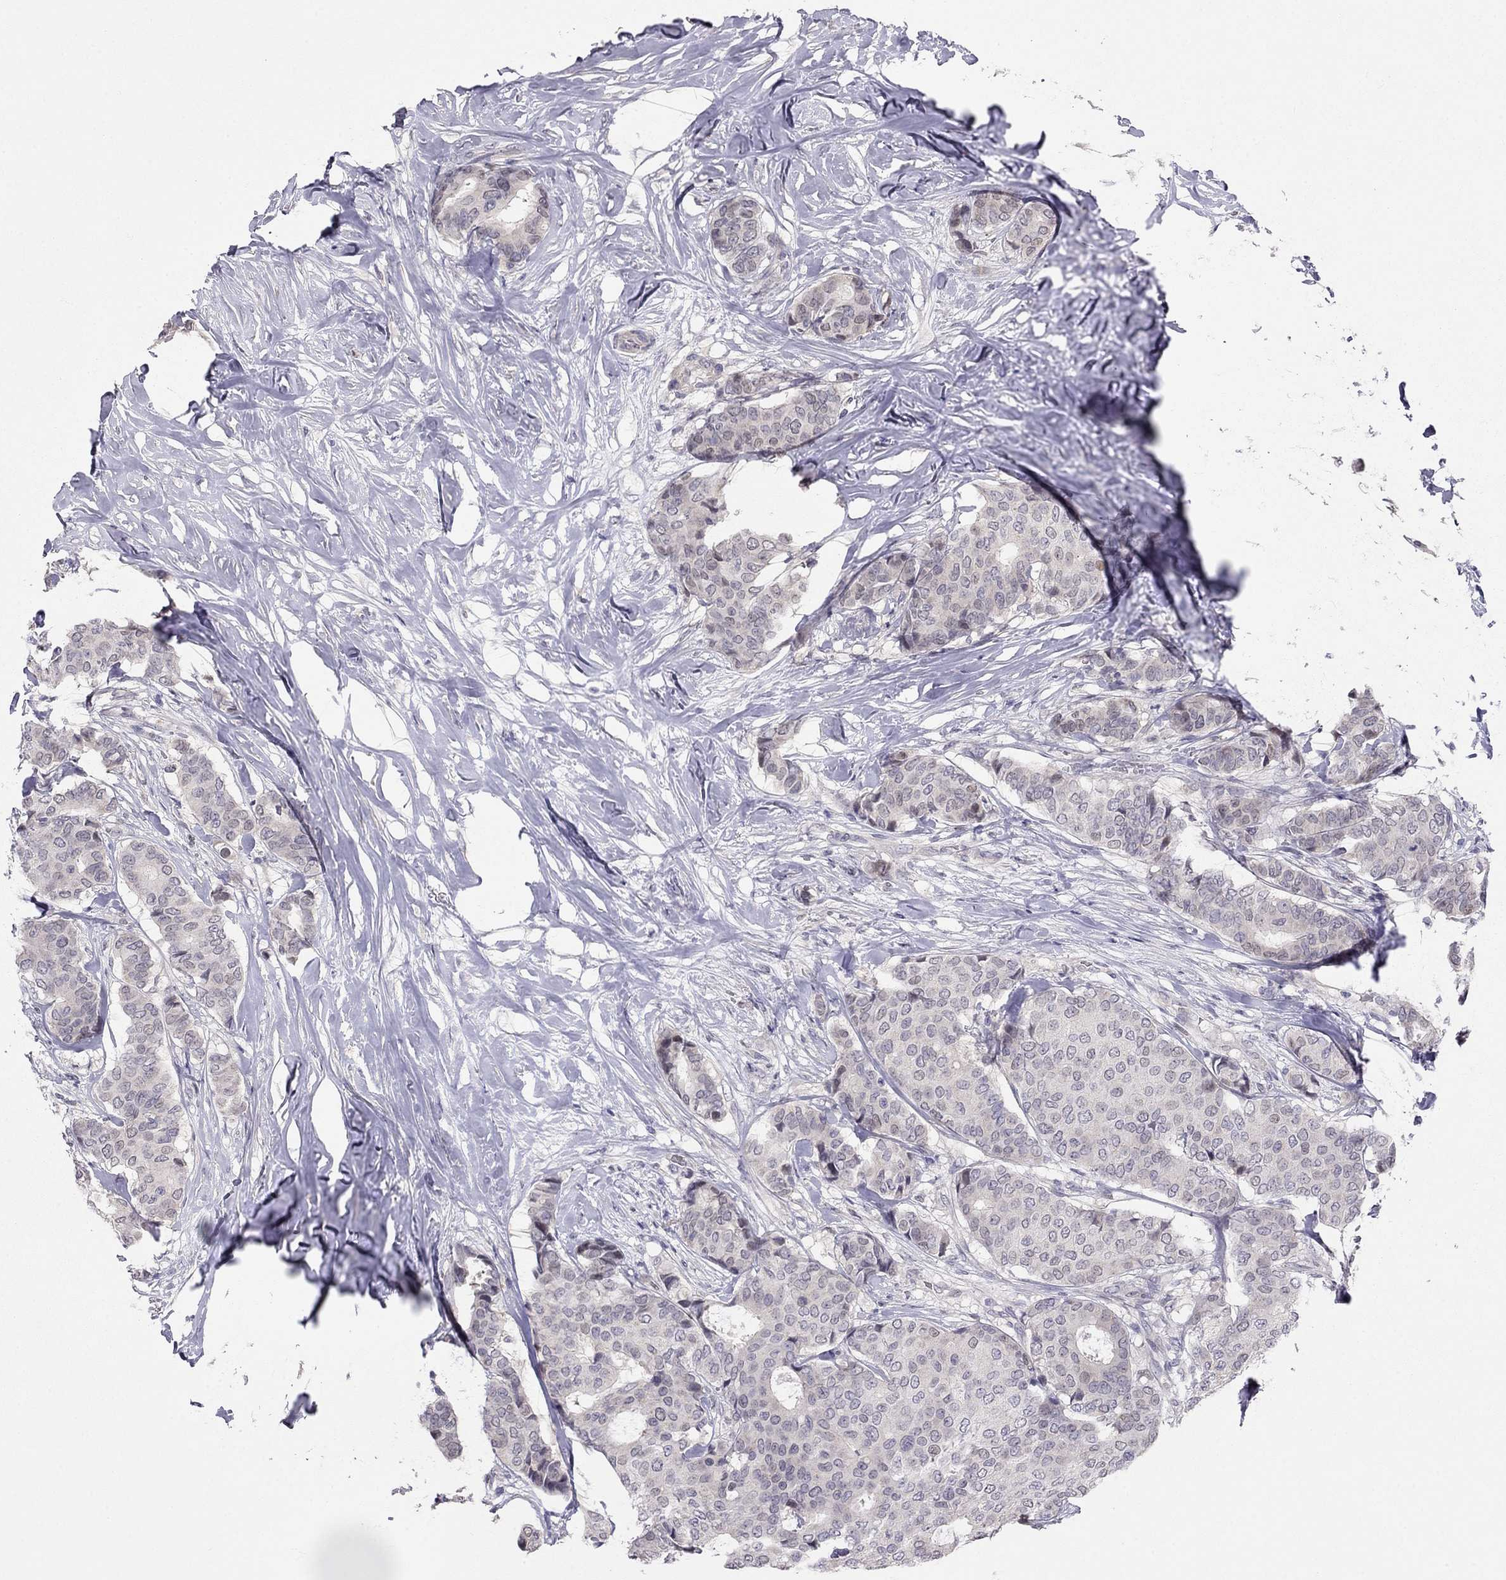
{"staining": {"intensity": "weak", "quantity": "<25%", "location": "nuclear"}, "tissue": "breast cancer", "cell_type": "Tumor cells", "image_type": "cancer", "snomed": [{"axis": "morphology", "description": "Duct carcinoma"}, {"axis": "topography", "description": "Breast"}], "caption": "A high-resolution image shows immunohistochemistry staining of breast cancer, which demonstrates no significant staining in tumor cells.", "gene": "LRRC39", "patient": {"sex": "female", "age": 75}}